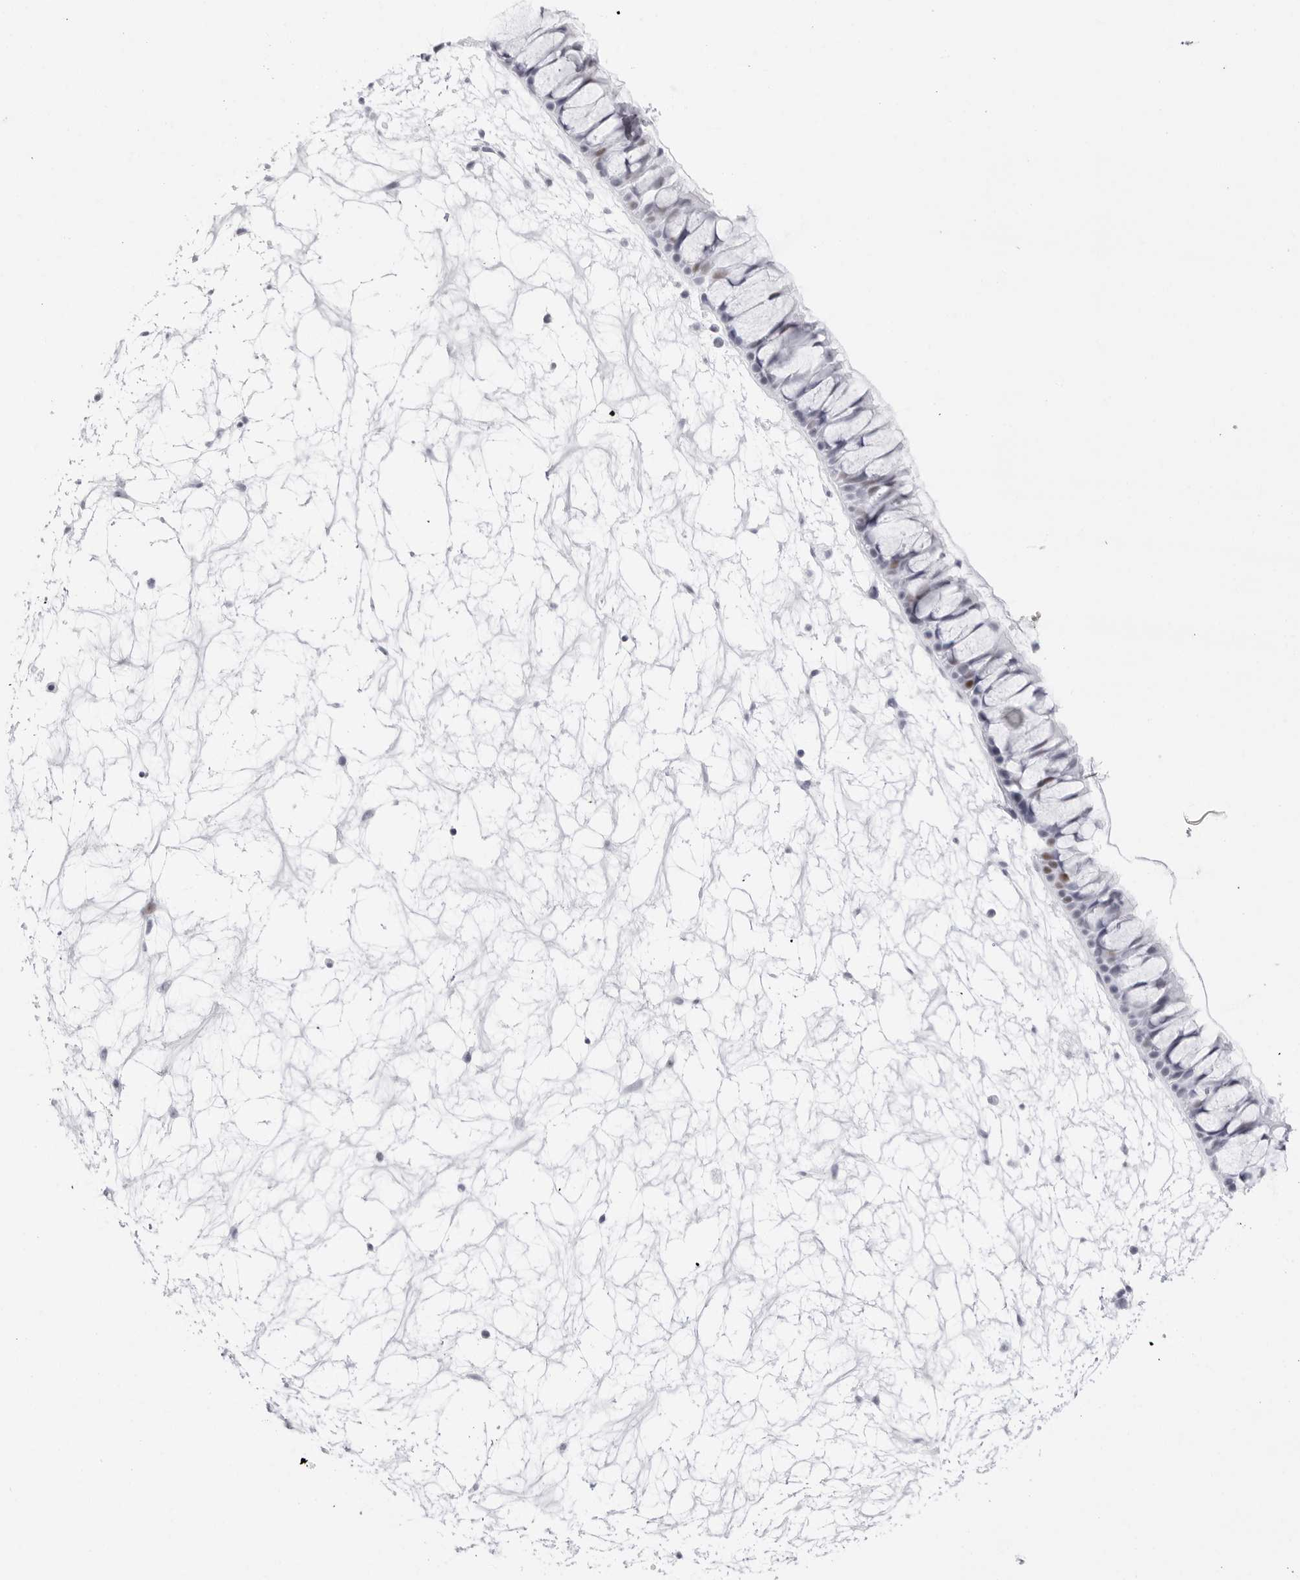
{"staining": {"intensity": "moderate", "quantity": "<25%", "location": "nuclear"}, "tissue": "nasopharynx", "cell_type": "Respiratory epithelial cells", "image_type": "normal", "snomed": [{"axis": "morphology", "description": "Normal tissue, NOS"}, {"axis": "topography", "description": "Nasopharynx"}], "caption": "Nasopharynx stained with DAB immunohistochemistry demonstrates low levels of moderate nuclear expression in approximately <25% of respiratory epithelial cells. (brown staining indicates protein expression, while blue staining denotes nuclei).", "gene": "NASP", "patient": {"sex": "male", "age": 64}}